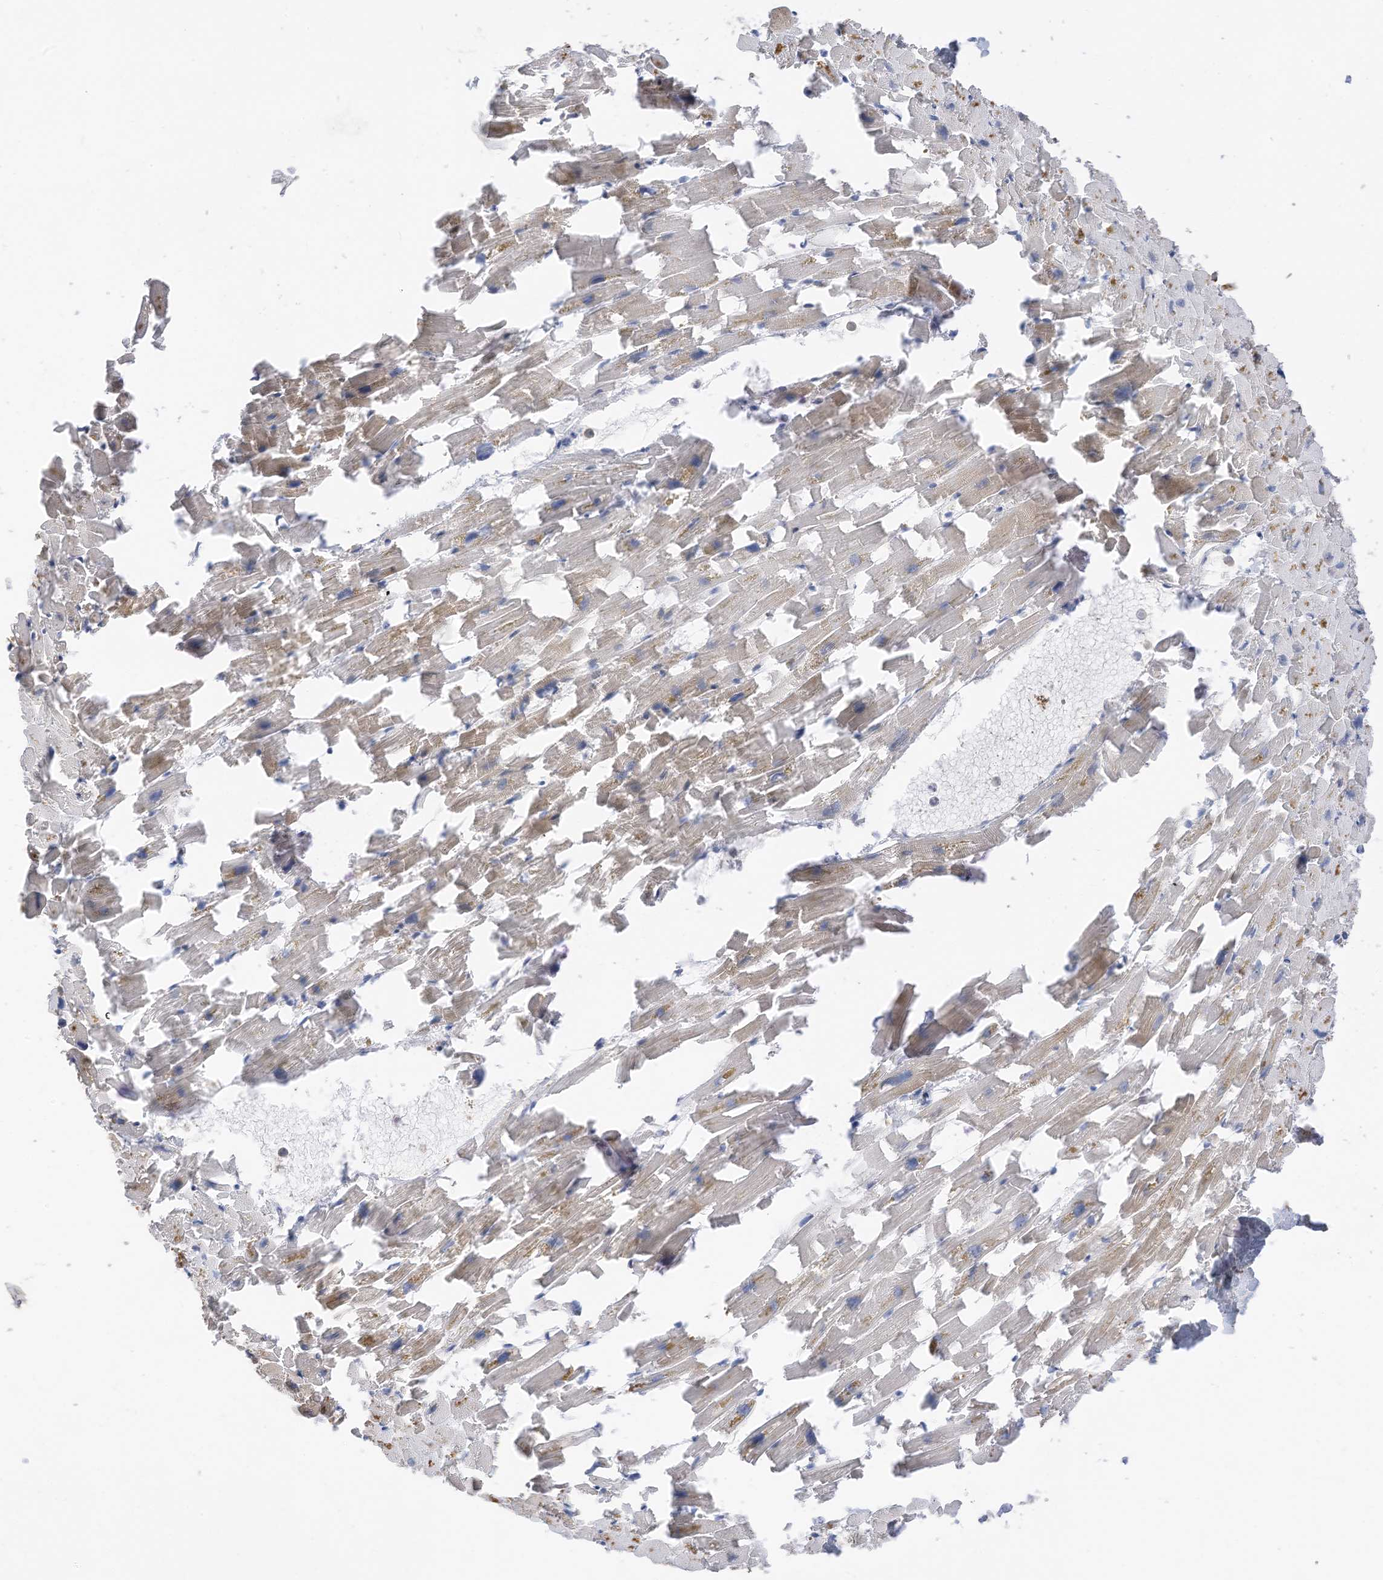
{"staining": {"intensity": "moderate", "quantity": "25%-75%", "location": "cytoplasmic/membranous"}, "tissue": "heart muscle", "cell_type": "Cardiomyocytes", "image_type": "normal", "snomed": [{"axis": "morphology", "description": "Normal tissue, NOS"}, {"axis": "topography", "description": "Heart"}], "caption": "Protein staining displays moderate cytoplasmic/membranous positivity in about 25%-75% of cardiomyocytes in normal heart muscle. The staining was performed using DAB to visualize the protein expression in brown, while the nuclei were stained in blue with hematoxylin (Magnification: 20x).", "gene": "SLFN14", "patient": {"sex": "female", "age": 64}}